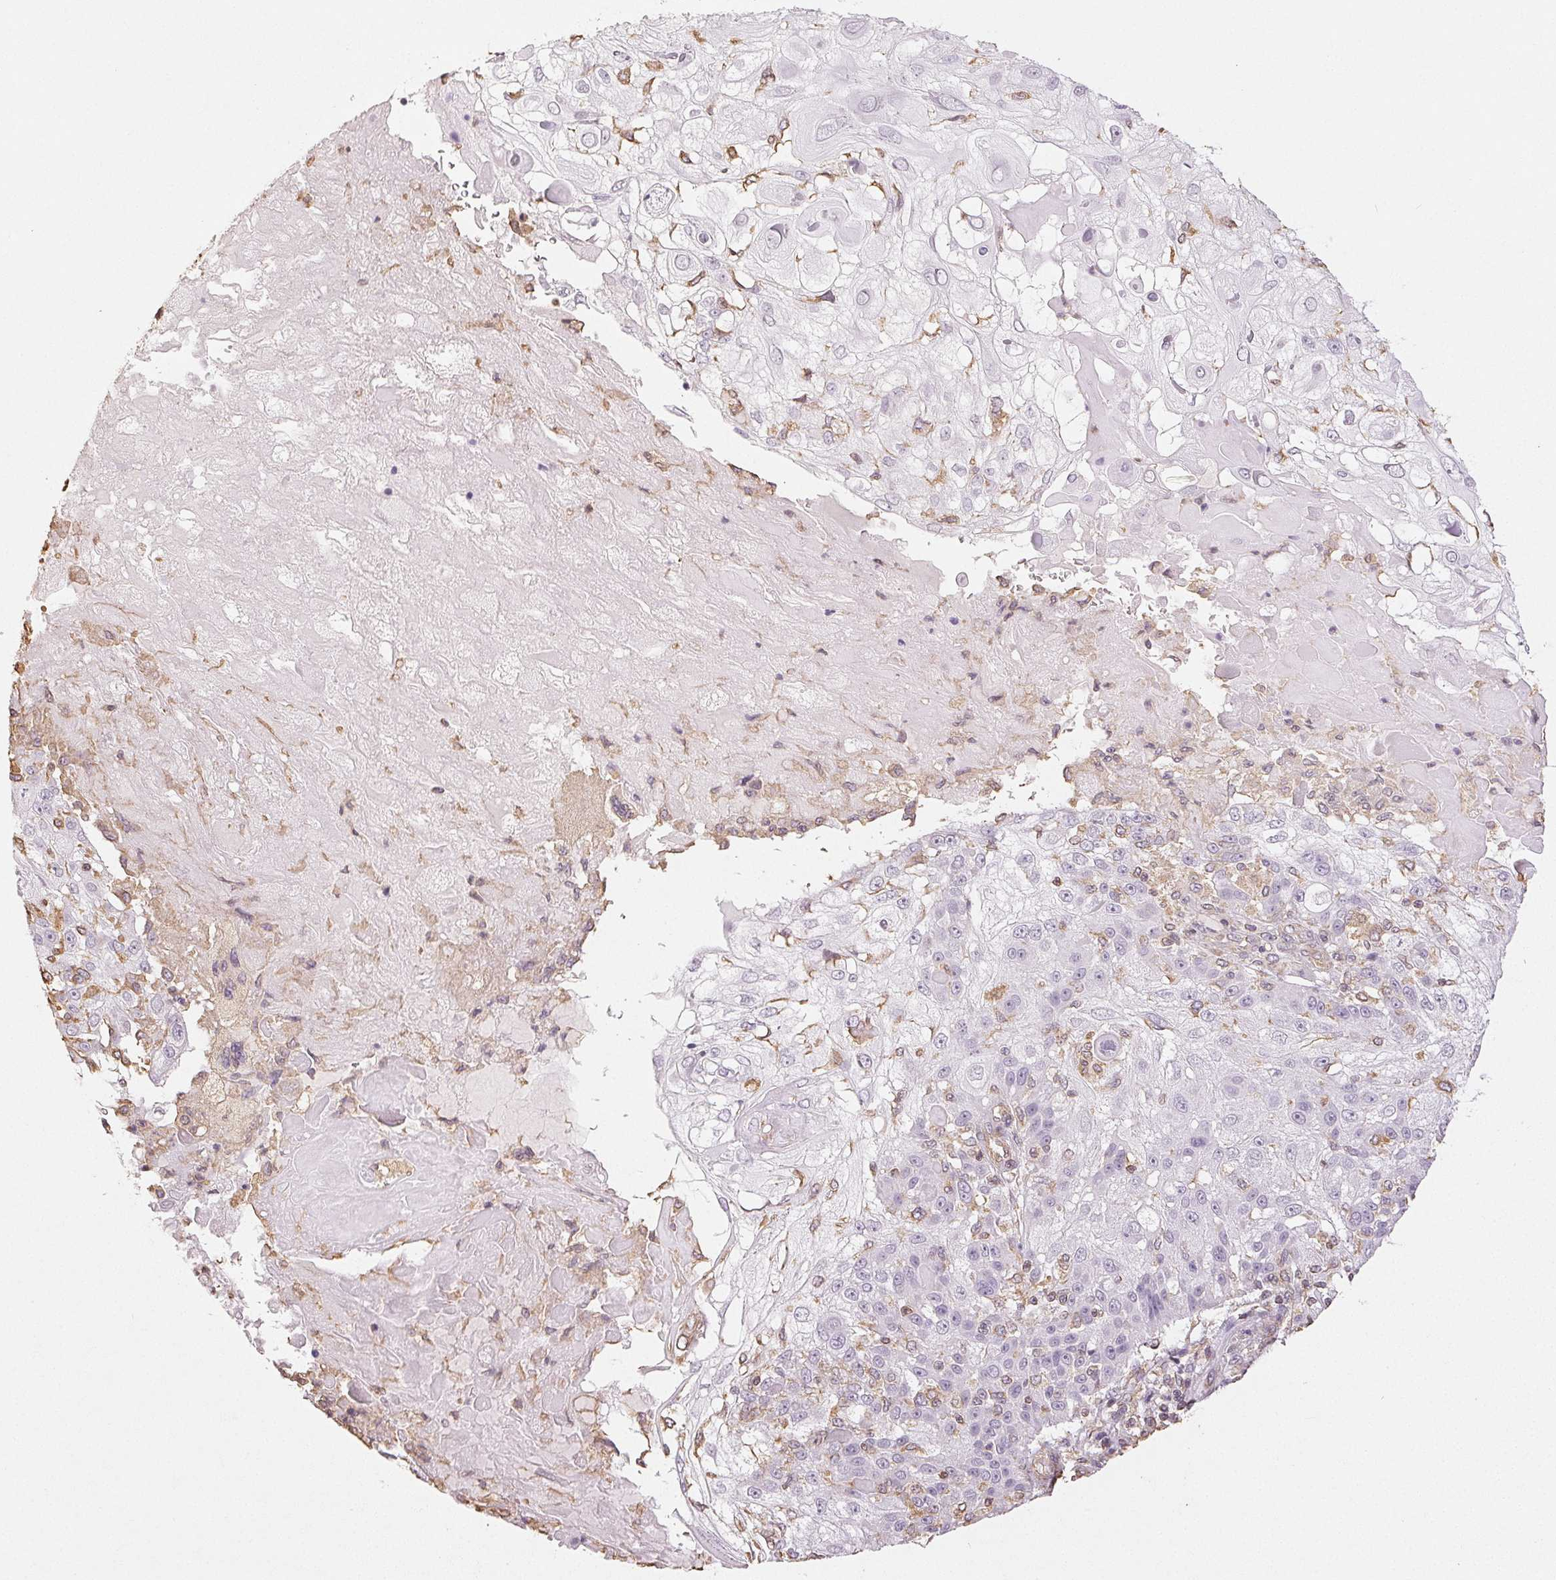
{"staining": {"intensity": "negative", "quantity": "none", "location": "none"}, "tissue": "skin cancer", "cell_type": "Tumor cells", "image_type": "cancer", "snomed": [{"axis": "morphology", "description": "Normal tissue, NOS"}, {"axis": "morphology", "description": "Squamous cell carcinoma, NOS"}, {"axis": "topography", "description": "Skin"}], "caption": "IHC image of neoplastic tissue: skin cancer stained with DAB shows no significant protein expression in tumor cells.", "gene": "COL7A1", "patient": {"sex": "female", "age": 83}}